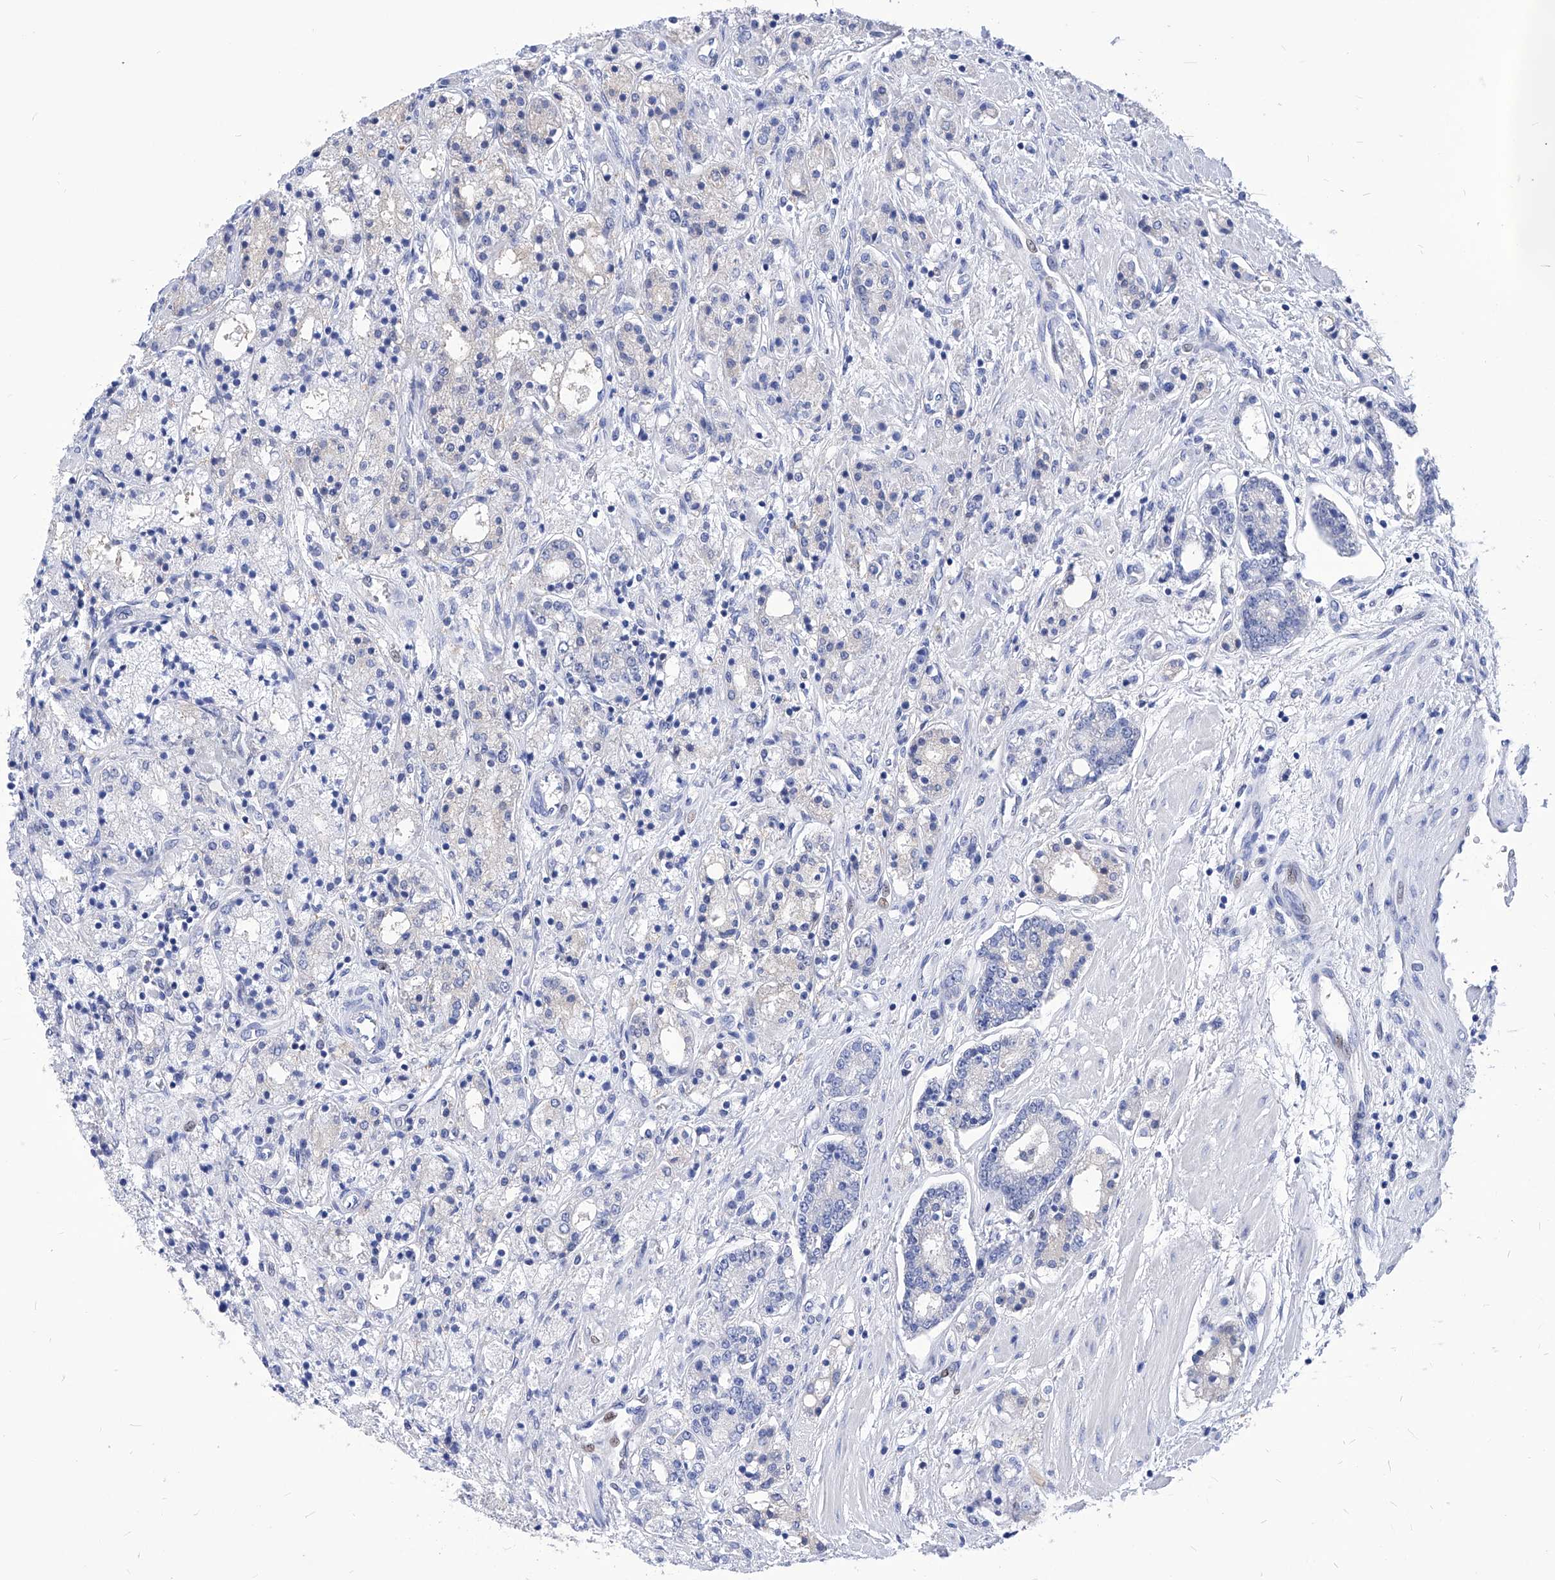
{"staining": {"intensity": "negative", "quantity": "none", "location": "none"}, "tissue": "prostate cancer", "cell_type": "Tumor cells", "image_type": "cancer", "snomed": [{"axis": "morphology", "description": "Adenocarcinoma, High grade"}, {"axis": "topography", "description": "Prostate"}], "caption": "Protein analysis of adenocarcinoma (high-grade) (prostate) reveals no significant expression in tumor cells. (Immunohistochemistry (ihc), brightfield microscopy, high magnification).", "gene": "XPNPEP1", "patient": {"sex": "male", "age": 60}}